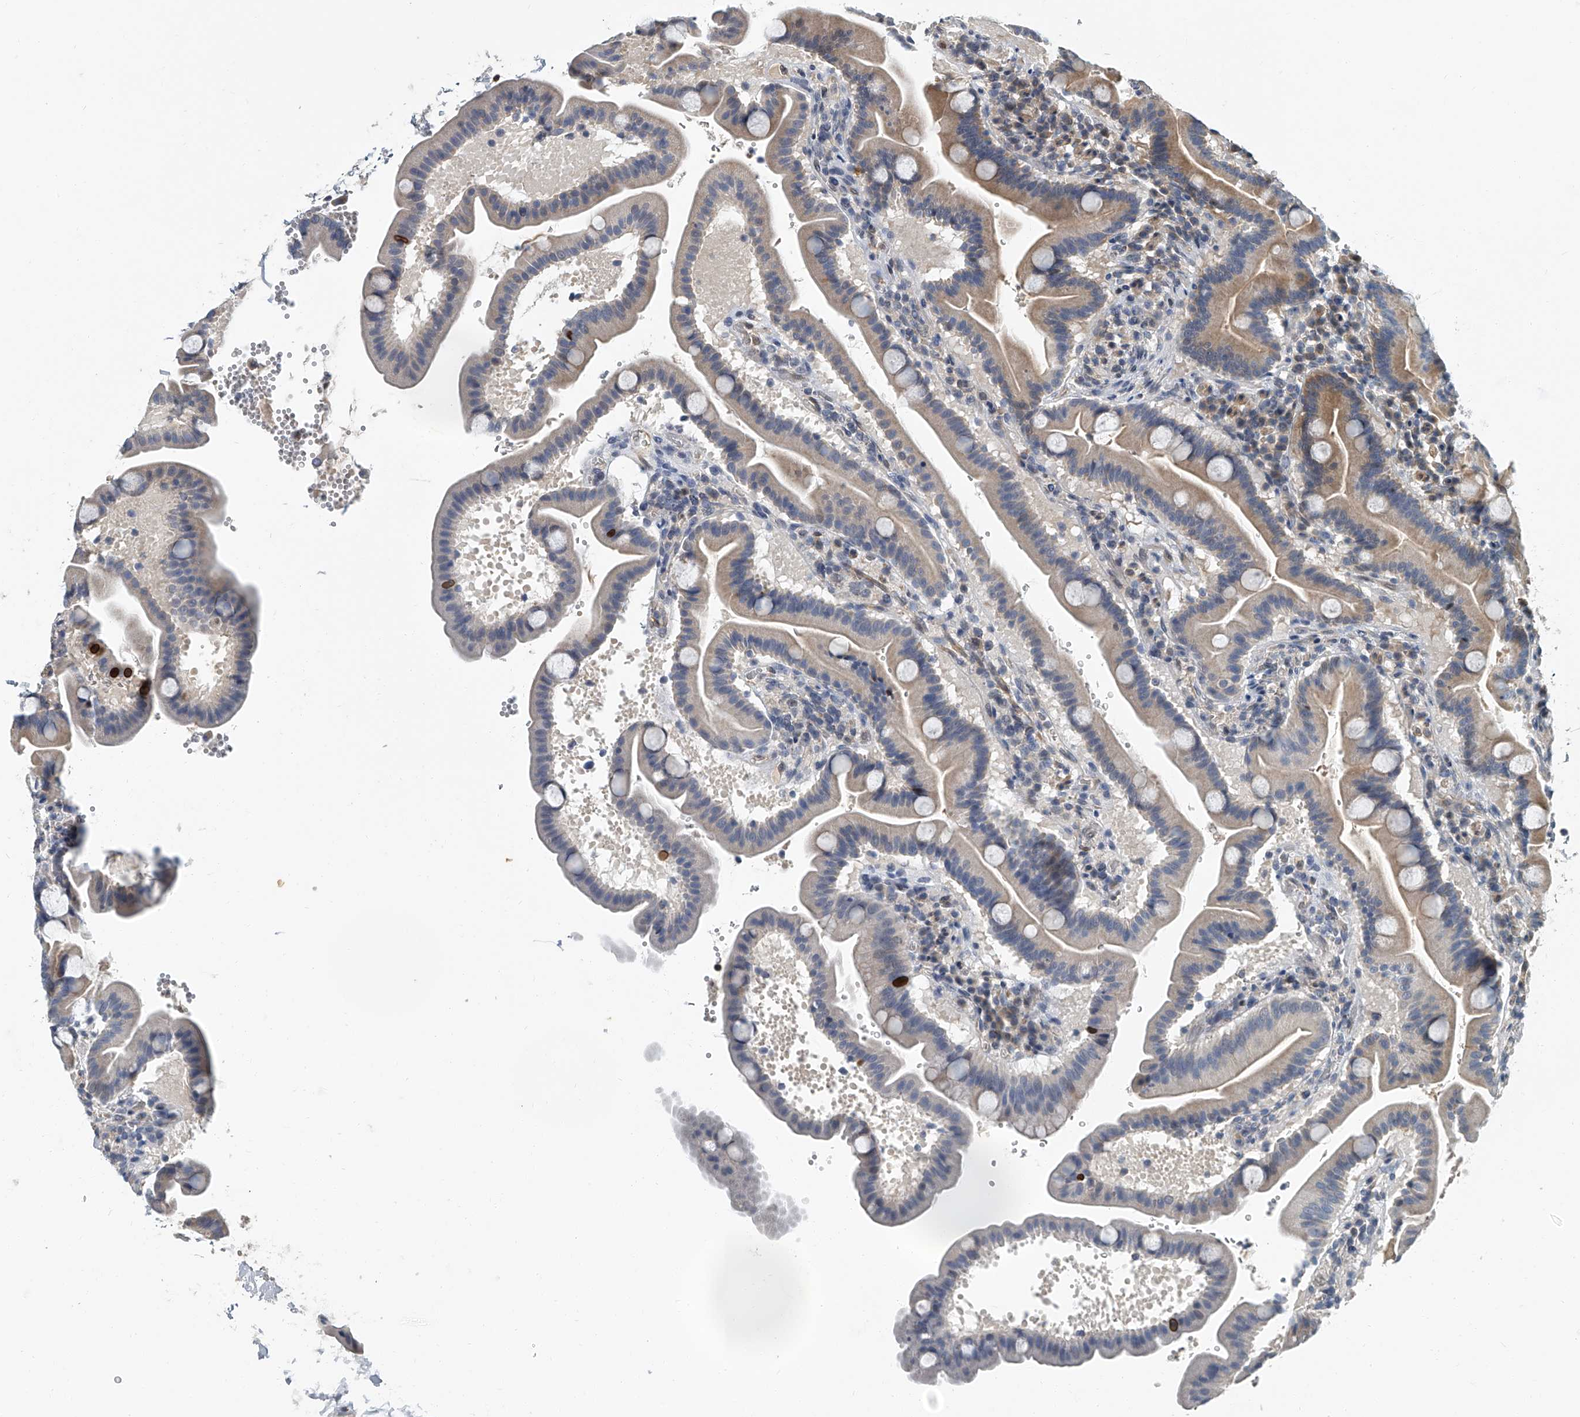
{"staining": {"intensity": "weak", "quantity": "25%-75%", "location": "cytoplasmic/membranous"}, "tissue": "duodenum", "cell_type": "Glandular cells", "image_type": "normal", "snomed": [{"axis": "morphology", "description": "Normal tissue, NOS"}, {"axis": "topography", "description": "Duodenum"}], "caption": "This image demonstrates benign duodenum stained with immunohistochemistry to label a protein in brown. The cytoplasmic/membranous of glandular cells show weak positivity for the protein. Nuclei are counter-stained blue.", "gene": "CD200", "patient": {"sex": "male", "age": 54}}